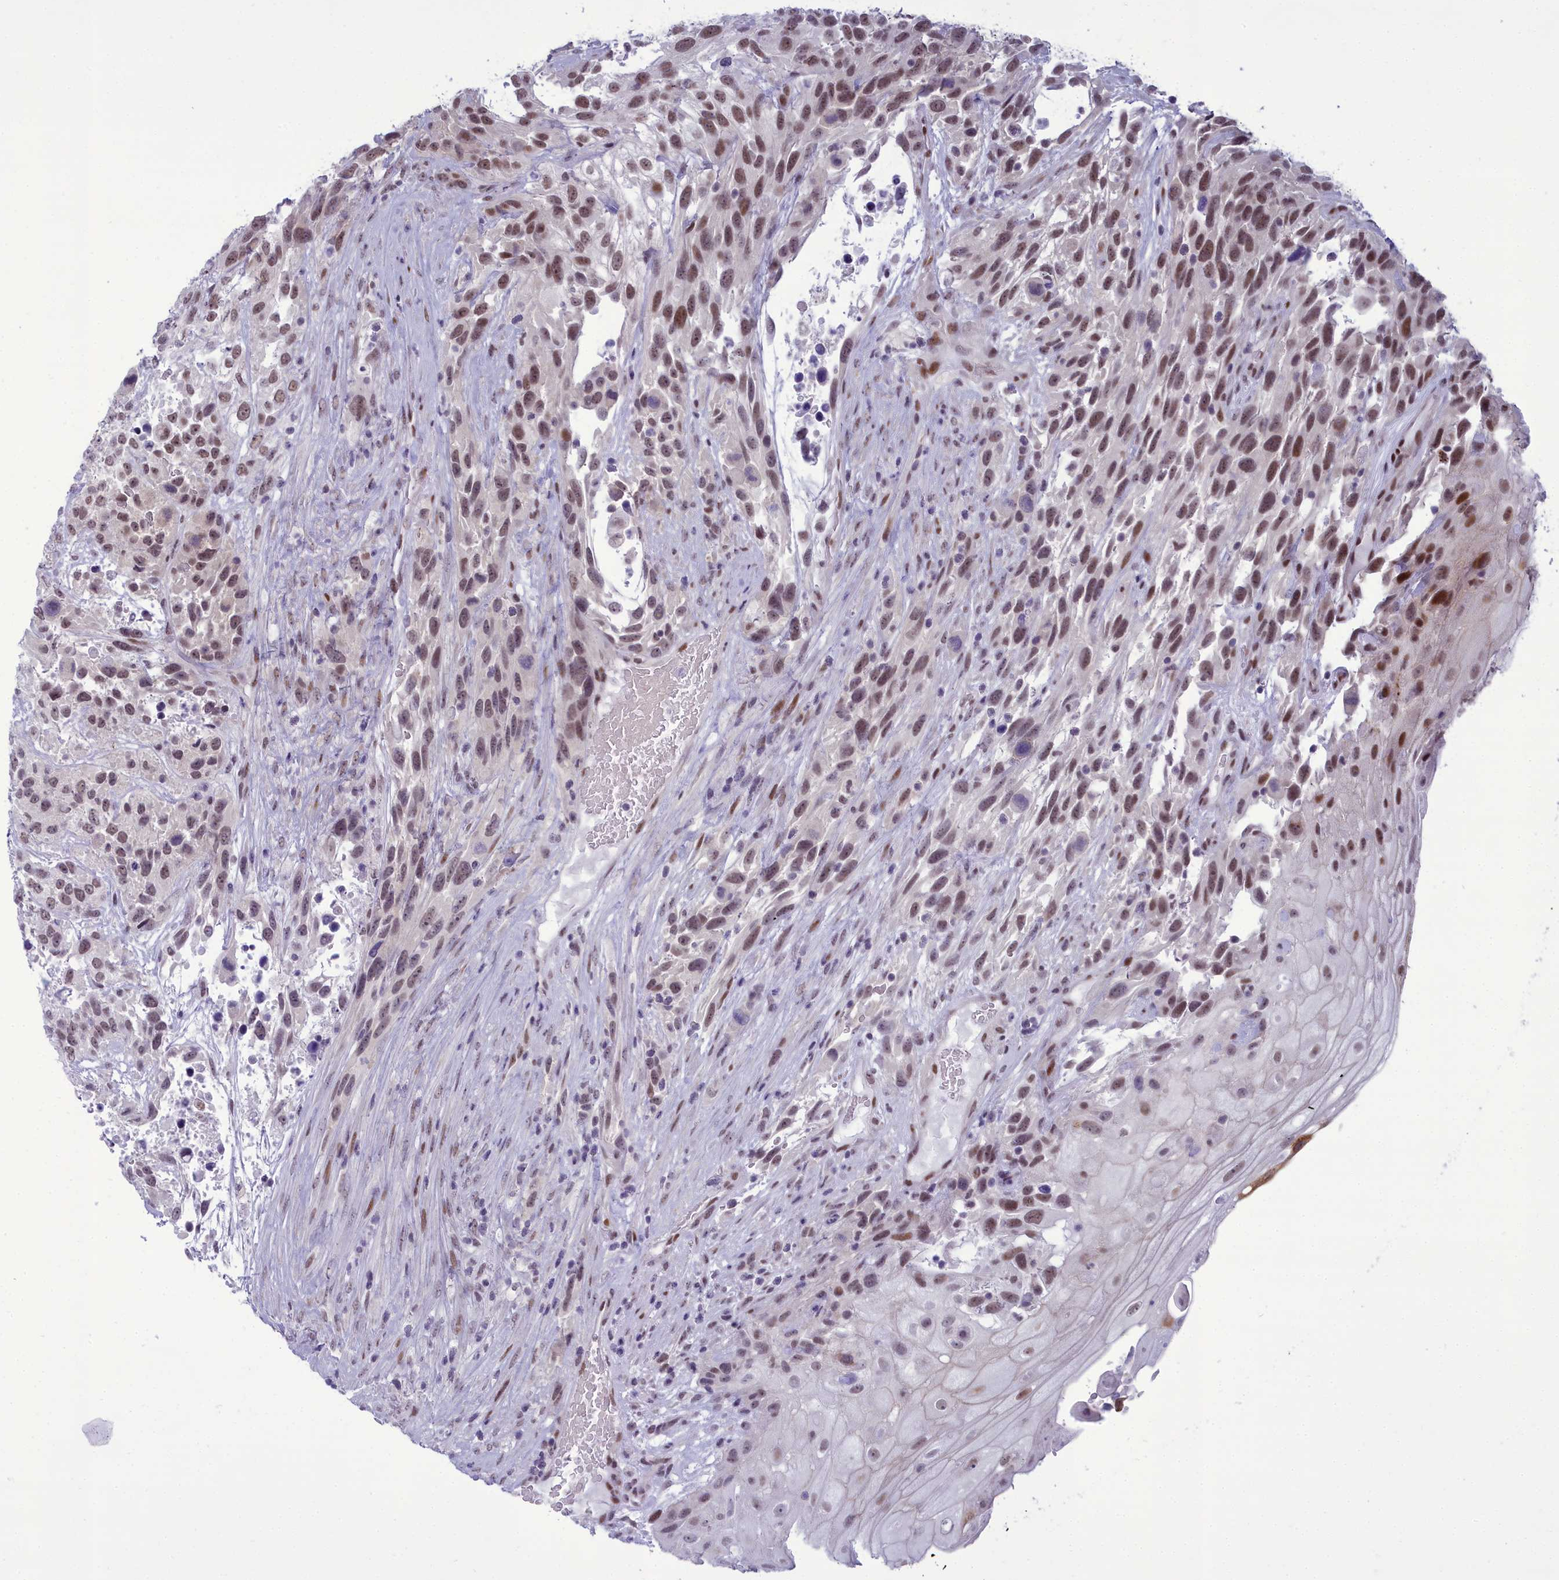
{"staining": {"intensity": "moderate", "quantity": ">75%", "location": "nuclear"}, "tissue": "urothelial cancer", "cell_type": "Tumor cells", "image_type": "cancer", "snomed": [{"axis": "morphology", "description": "Urothelial carcinoma, High grade"}, {"axis": "topography", "description": "Urinary bladder"}], "caption": "Tumor cells reveal medium levels of moderate nuclear expression in about >75% of cells in high-grade urothelial carcinoma.", "gene": "CEACAM19", "patient": {"sex": "female", "age": 70}}